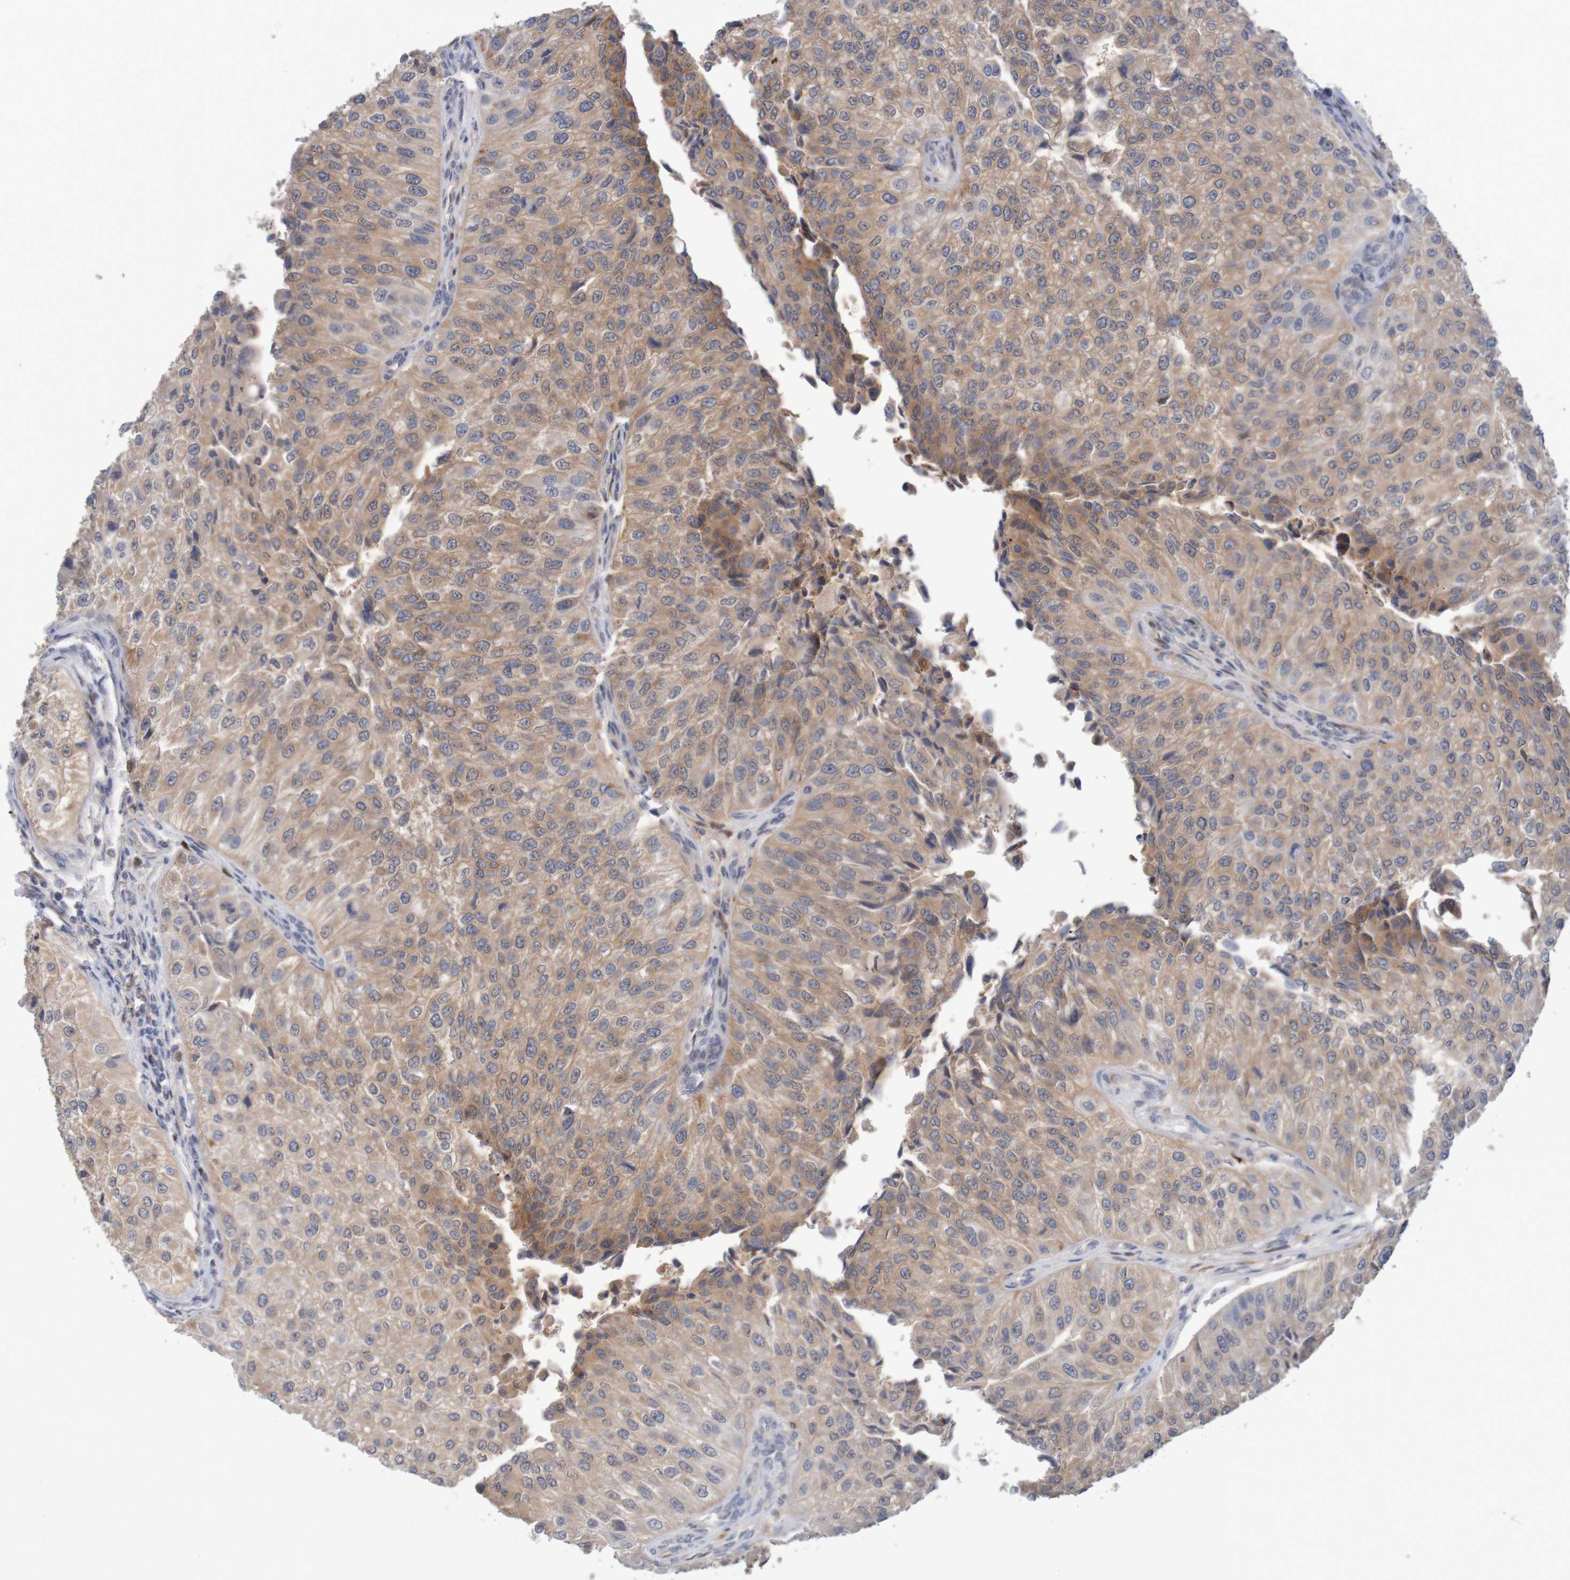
{"staining": {"intensity": "moderate", "quantity": ">75%", "location": "cytoplasmic/membranous"}, "tissue": "urothelial cancer", "cell_type": "Tumor cells", "image_type": "cancer", "snomed": [{"axis": "morphology", "description": "Urothelial carcinoma, High grade"}, {"axis": "topography", "description": "Kidney"}, {"axis": "topography", "description": "Urinary bladder"}], "caption": "Immunohistochemistry of human high-grade urothelial carcinoma demonstrates medium levels of moderate cytoplasmic/membranous expression in approximately >75% of tumor cells.", "gene": "FBP2", "patient": {"sex": "male", "age": 77}}